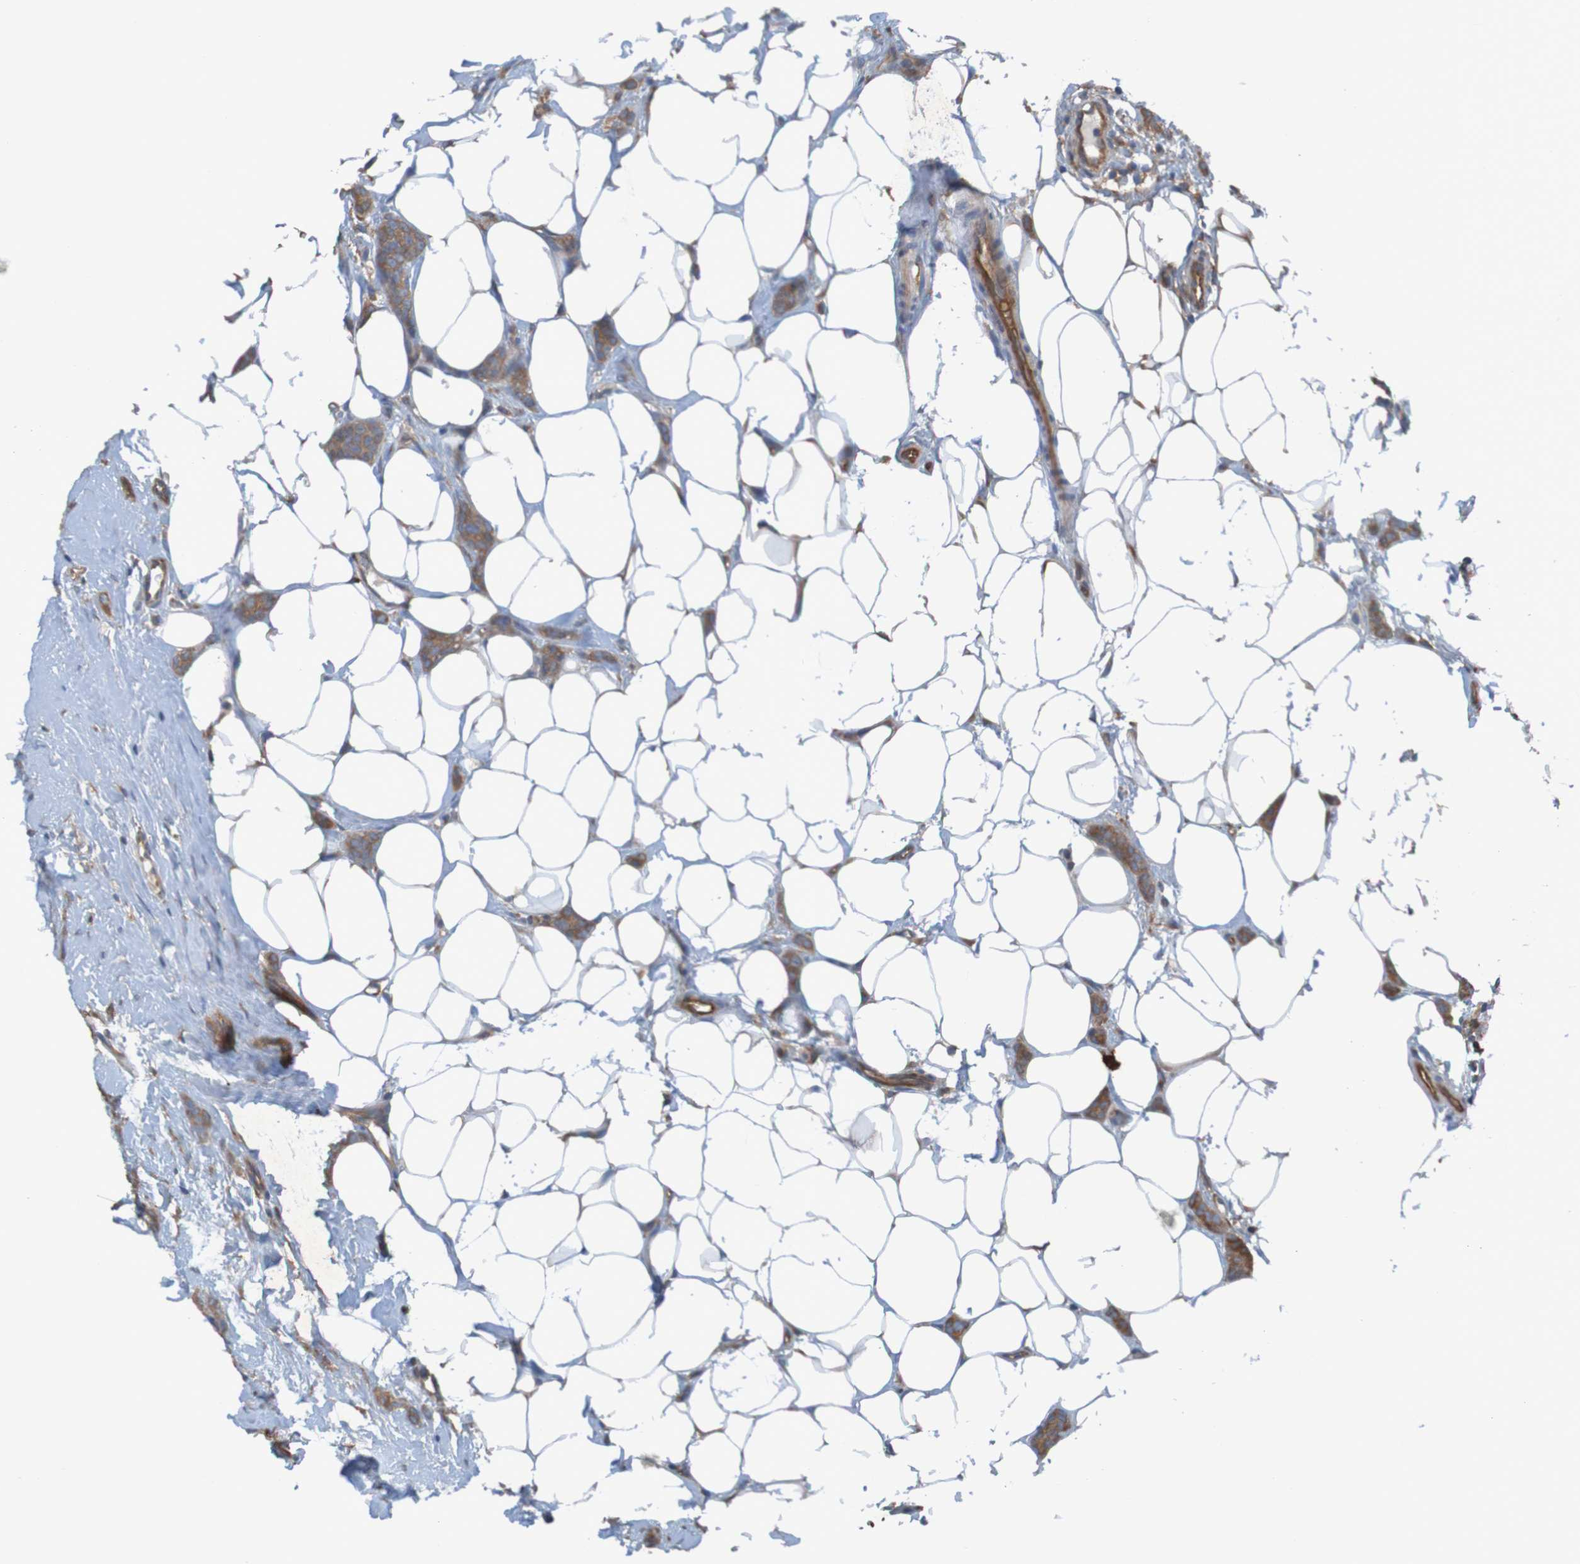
{"staining": {"intensity": "moderate", "quantity": ">75%", "location": "cytoplasmic/membranous"}, "tissue": "breast cancer", "cell_type": "Tumor cells", "image_type": "cancer", "snomed": [{"axis": "morphology", "description": "Lobular carcinoma"}, {"axis": "topography", "description": "Skin"}, {"axis": "topography", "description": "Breast"}], "caption": "Immunohistochemistry (IHC) (DAB (3,3'-diaminobenzidine)) staining of lobular carcinoma (breast) exhibits moderate cytoplasmic/membranous protein positivity in about >75% of tumor cells.", "gene": "DNAJC4", "patient": {"sex": "female", "age": 46}}